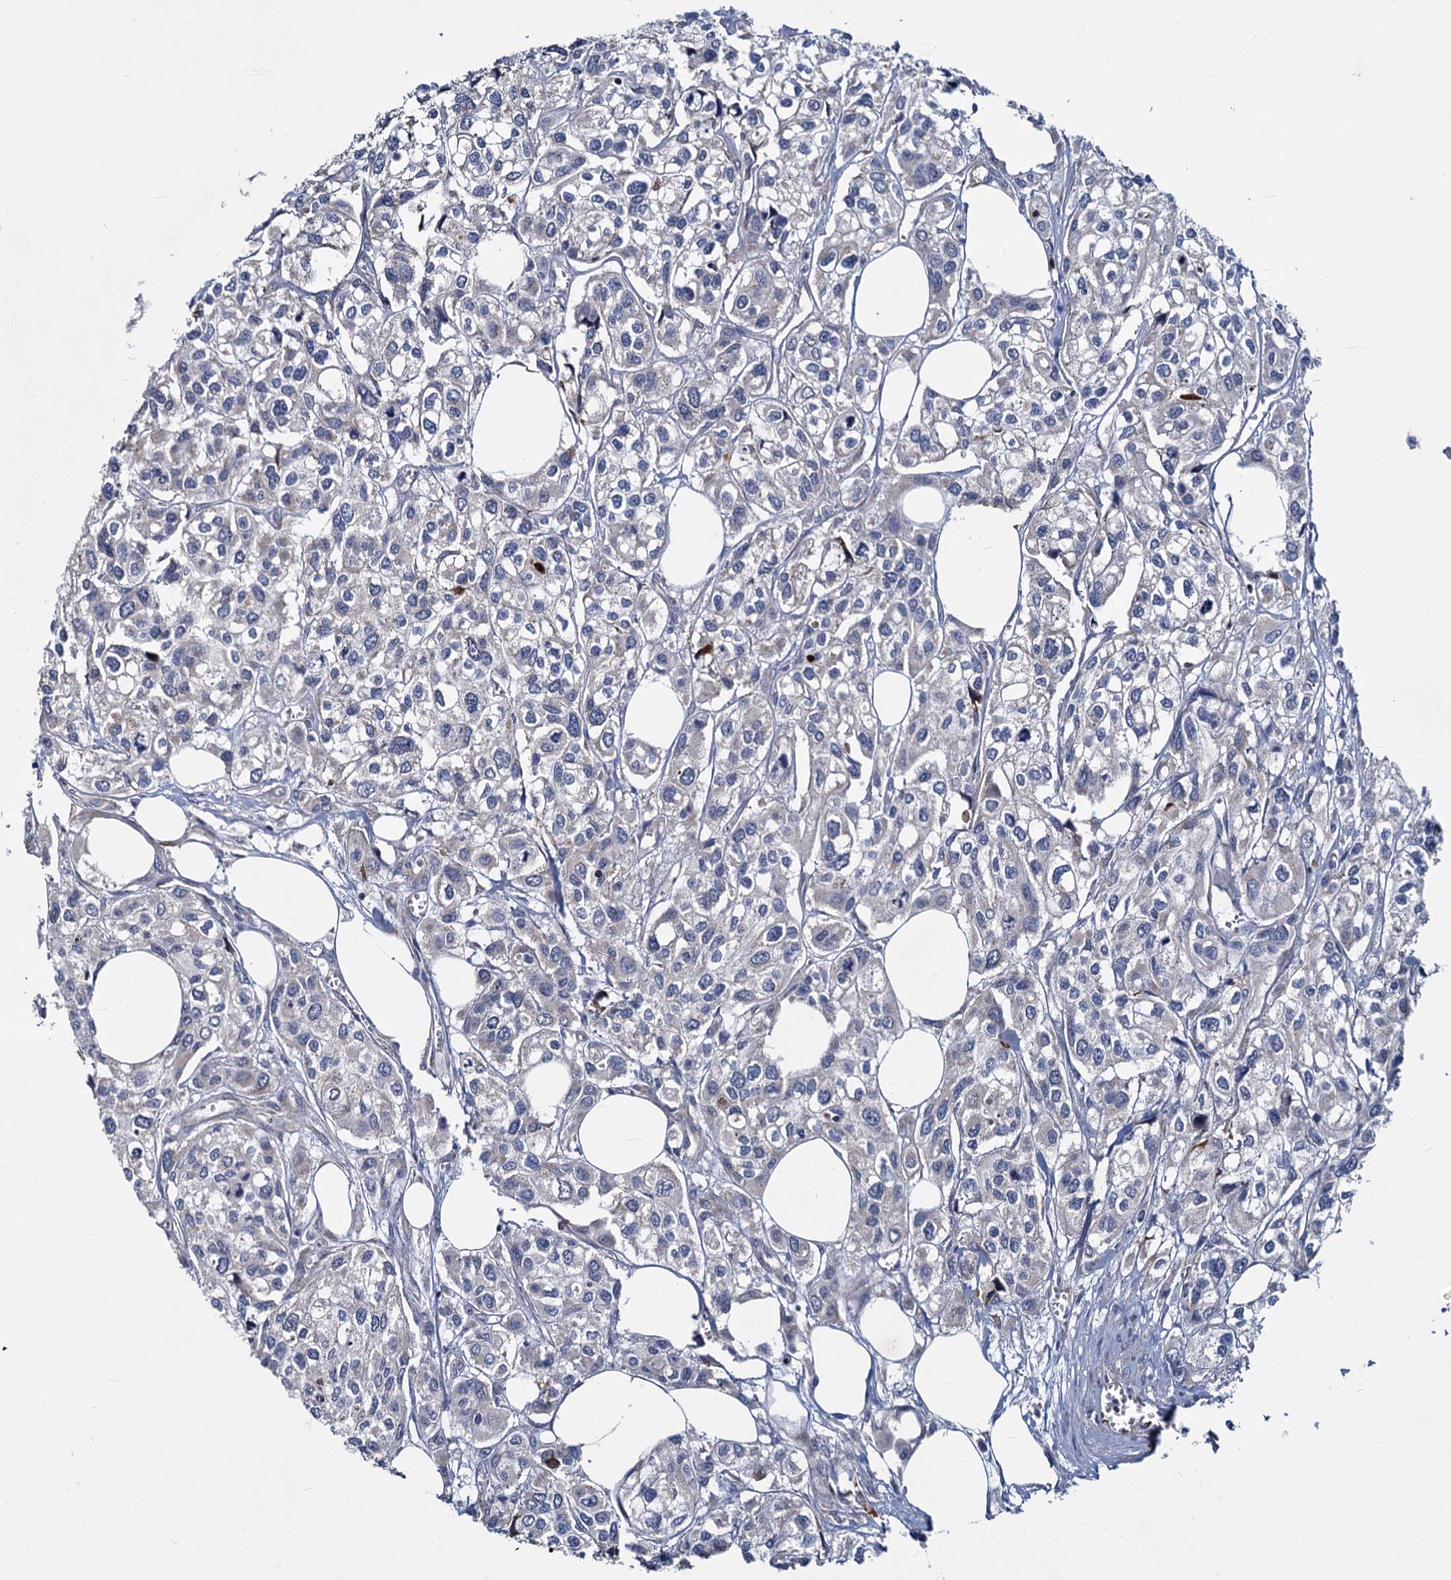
{"staining": {"intensity": "negative", "quantity": "none", "location": "none"}, "tissue": "urothelial cancer", "cell_type": "Tumor cells", "image_type": "cancer", "snomed": [{"axis": "morphology", "description": "Urothelial carcinoma, High grade"}, {"axis": "topography", "description": "Urinary bladder"}], "caption": "An IHC micrograph of high-grade urothelial carcinoma is shown. There is no staining in tumor cells of high-grade urothelial carcinoma.", "gene": "DCUN1D2", "patient": {"sex": "male", "age": 67}}